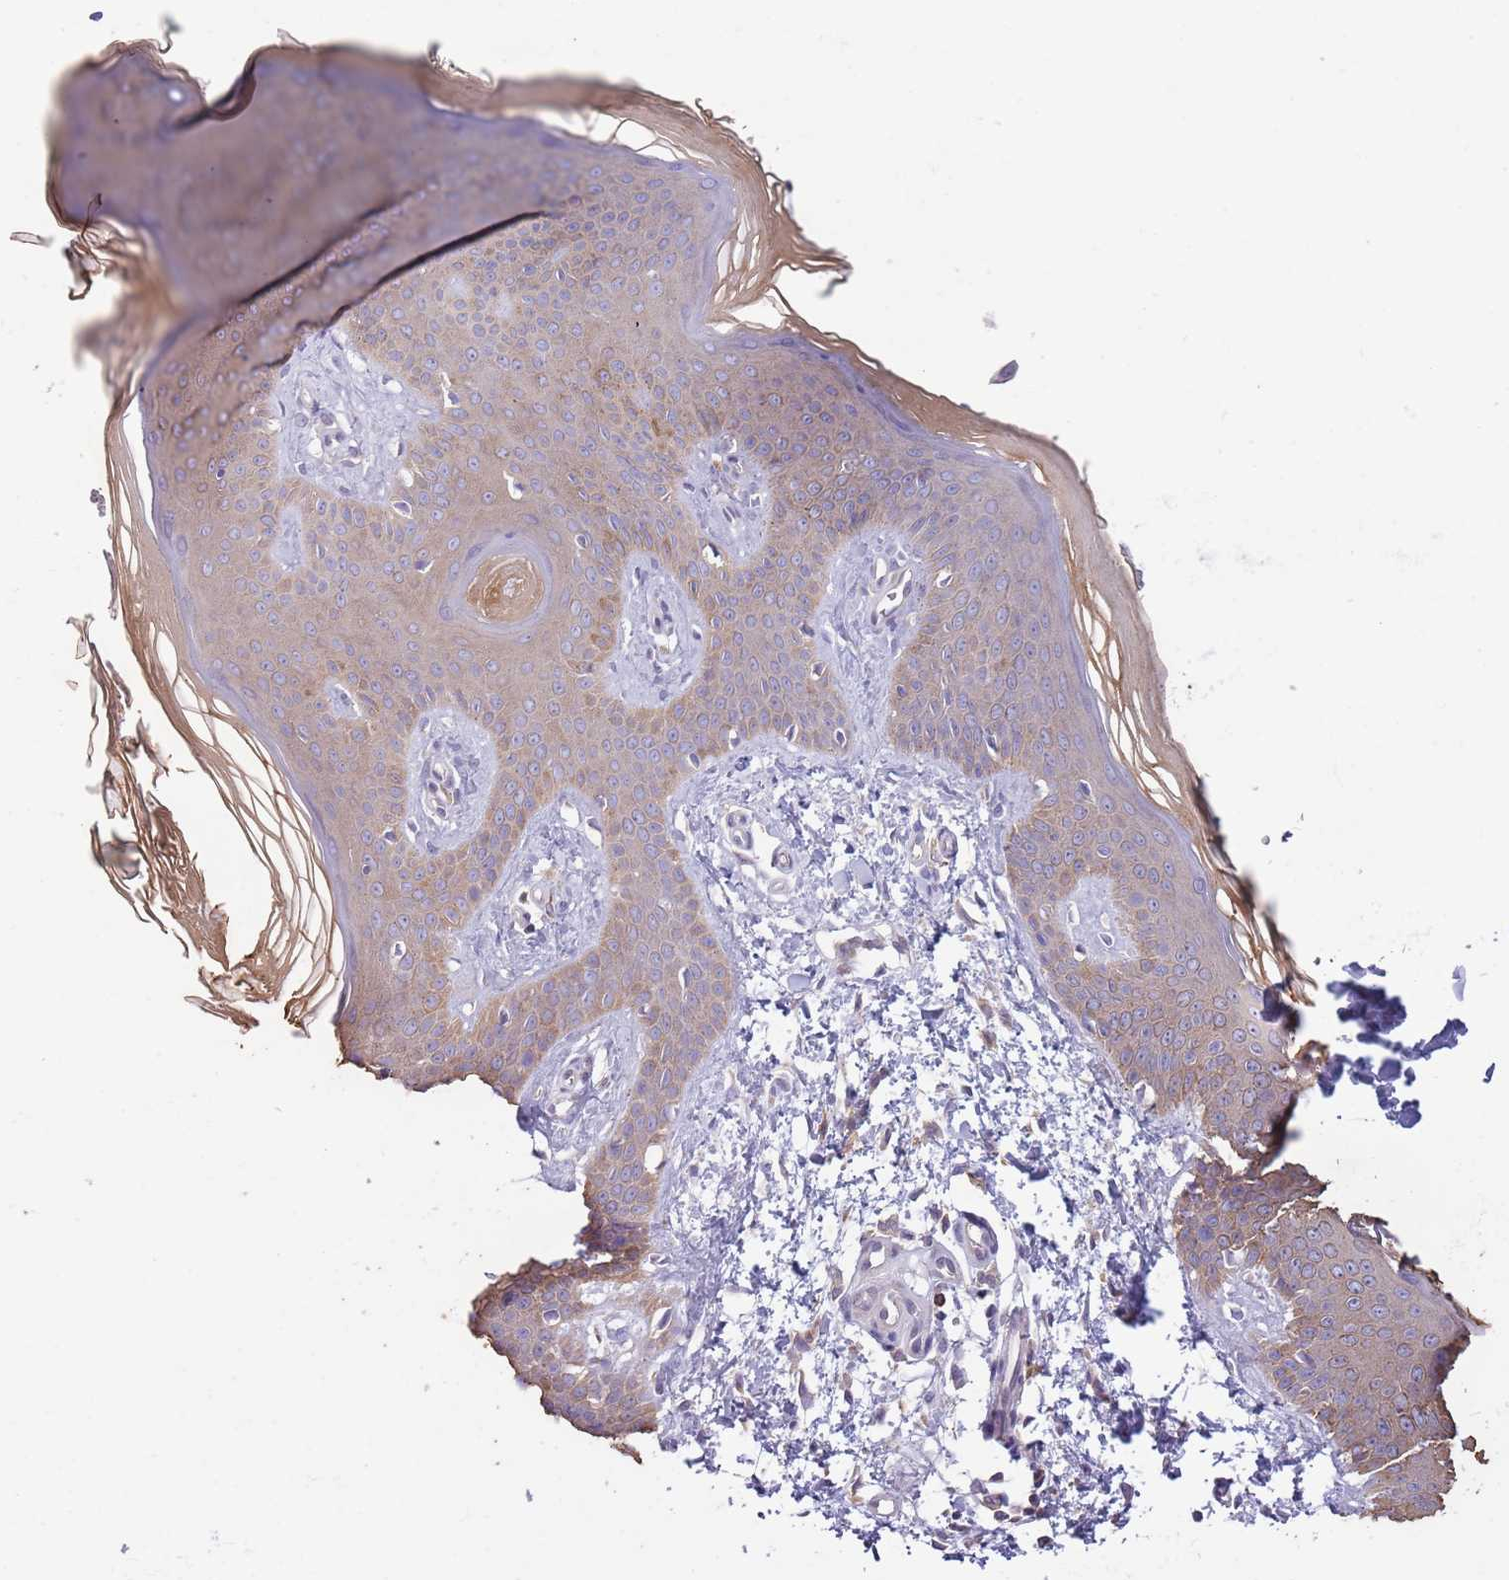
{"staining": {"intensity": "negative", "quantity": "none", "location": "none"}, "tissue": "skin", "cell_type": "Fibroblasts", "image_type": "normal", "snomed": [{"axis": "morphology", "description": "Normal tissue, NOS"}, {"axis": "topography", "description": "Skin"}], "caption": "Immunohistochemistry (IHC) micrograph of benign skin: skin stained with DAB (3,3'-diaminobenzidine) displays no significant protein expression in fibroblasts.", "gene": "CAPN9", "patient": {"sex": "male", "age": 36}}